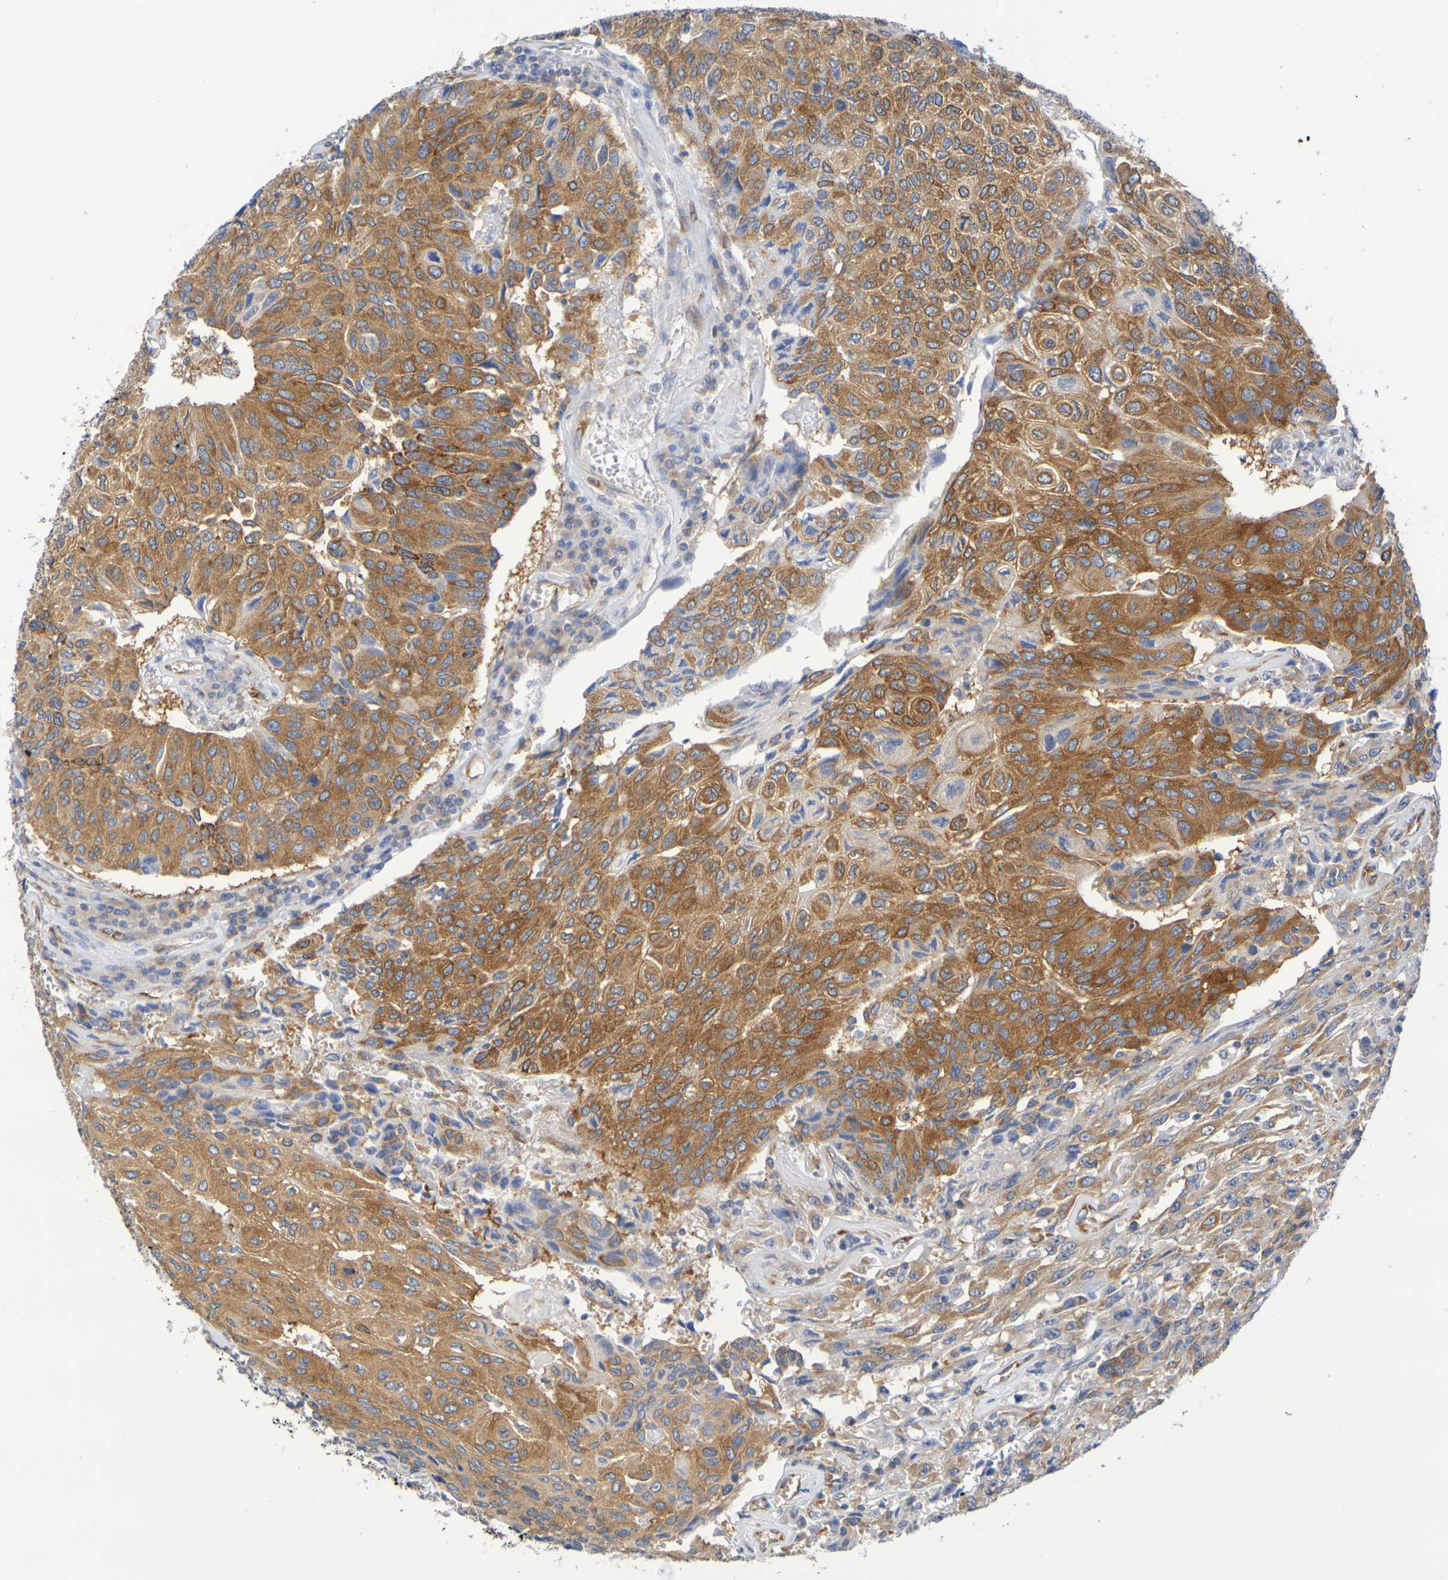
{"staining": {"intensity": "moderate", "quantity": ">75%", "location": "cytoplasmic/membranous"}, "tissue": "urothelial cancer", "cell_type": "Tumor cells", "image_type": "cancer", "snomed": [{"axis": "morphology", "description": "Urothelial carcinoma, High grade"}, {"axis": "topography", "description": "Urinary bladder"}], "caption": "An immunohistochemistry (IHC) histopathology image of neoplastic tissue is shown. Protein staining in brown highlights moderate cytoplasmic/membranous positivity in urothelial carcinoma (high-grade) within tumor cells. The protein of interest is stained brown, and the nuclei are stained in blue (DAB IHC with brightfield microscopy, high magnification).", "gene": "TMCC3", "patient": {"sex": "male", "age": 66}}